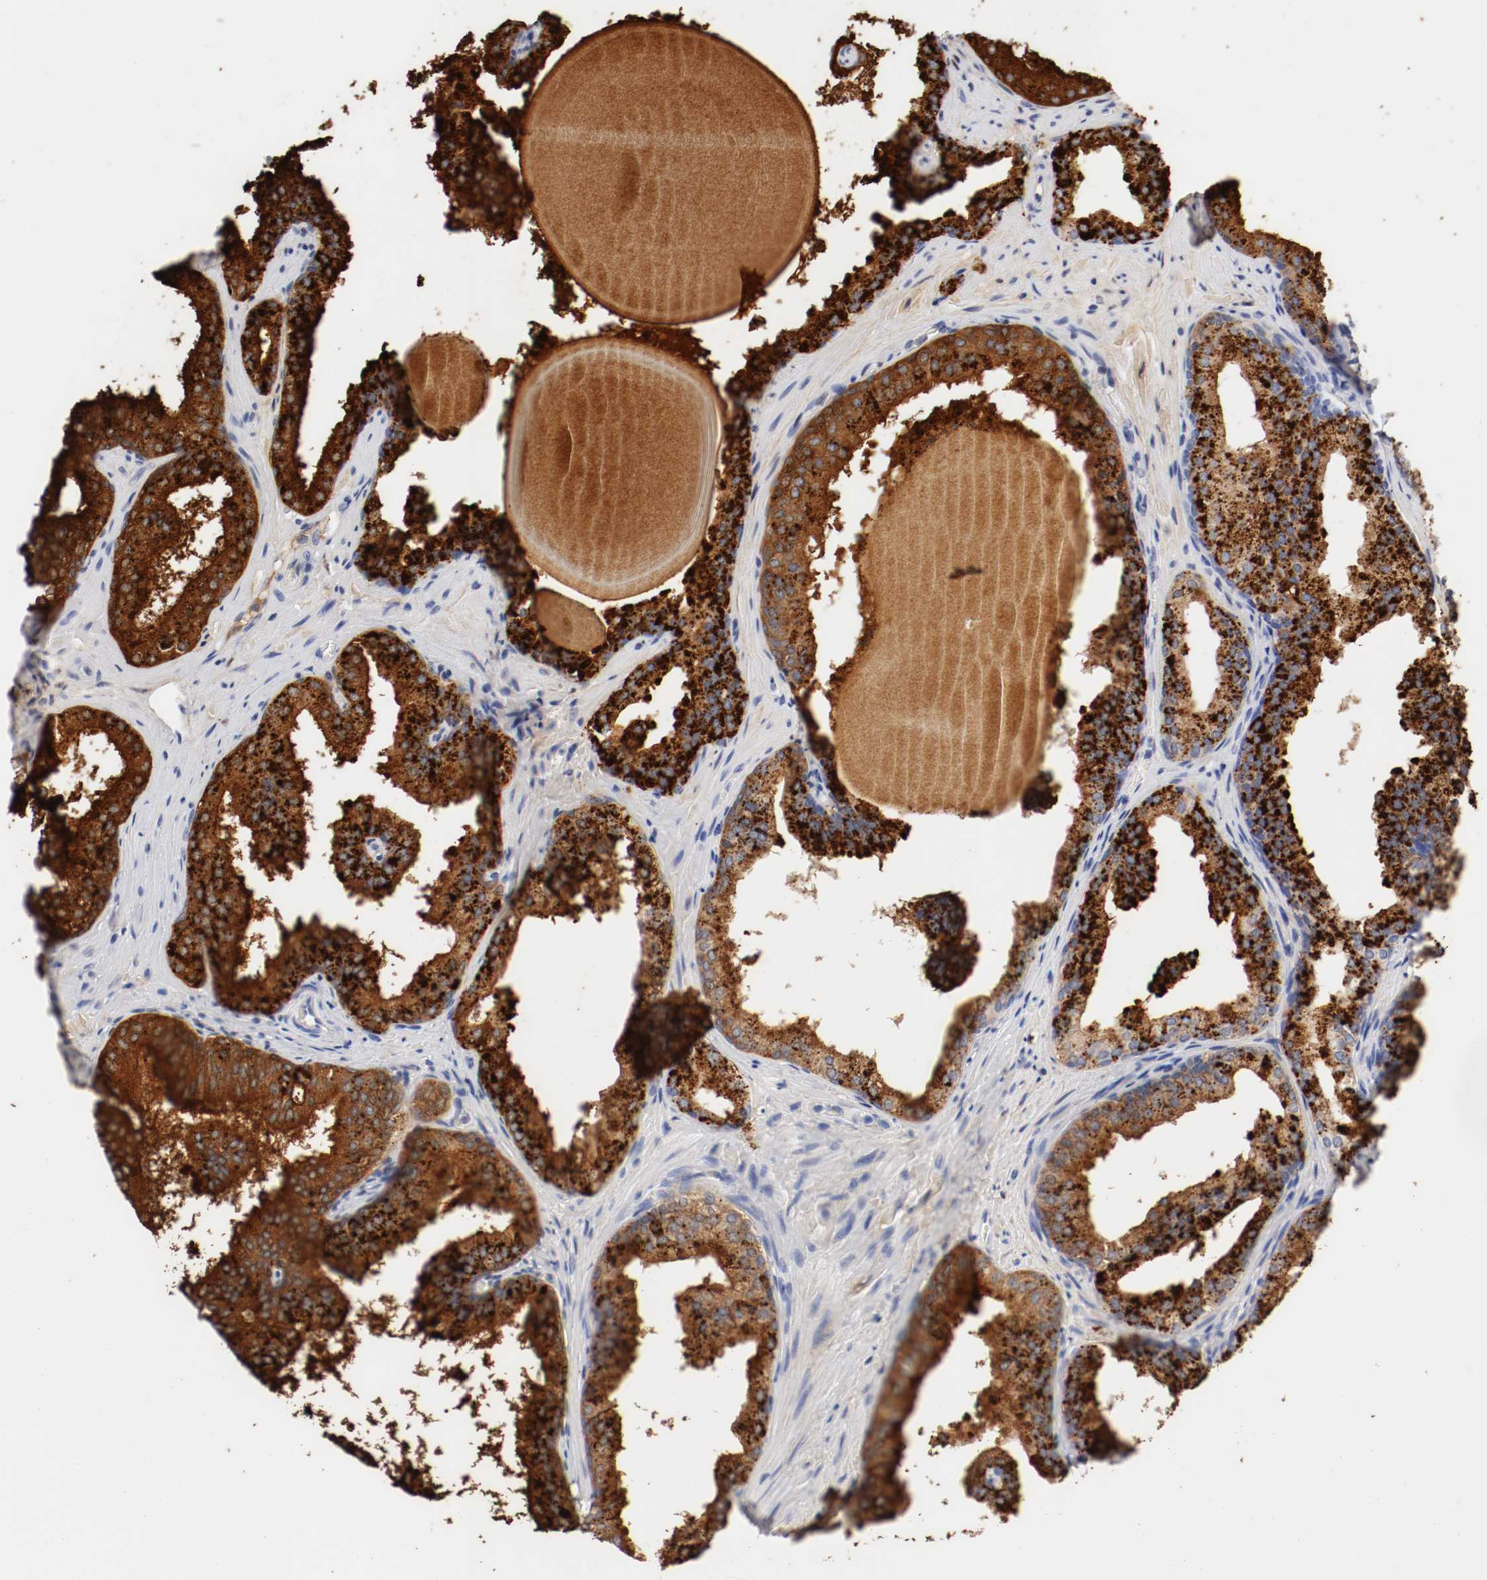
{"staining": {"intensity": "strong", "quantity": ">75%", "location": "cytoplasmic/membranous"}, "tissue": "prostate cancer", "cell_type": "Tumor cells", "image_type": "cancer", "snomed": [{"axis": "morphology", "description": "Adenocarcinoma, Low grade"}, {"axis": "topography", "description": "Prostate"}], "caption": "DAB immunohistochemical staining of human prostate low-grade adenocarcinoma displays strong cytoplasmic/membranous protein staining in approximately >75% of tumor cells. Using DAB (brown) and hematoxylin (blue) stains, captured at high magnification using brightfield microscopy.", "gene": "GAD1", "patient": {"sex": "male", "age": 63}}